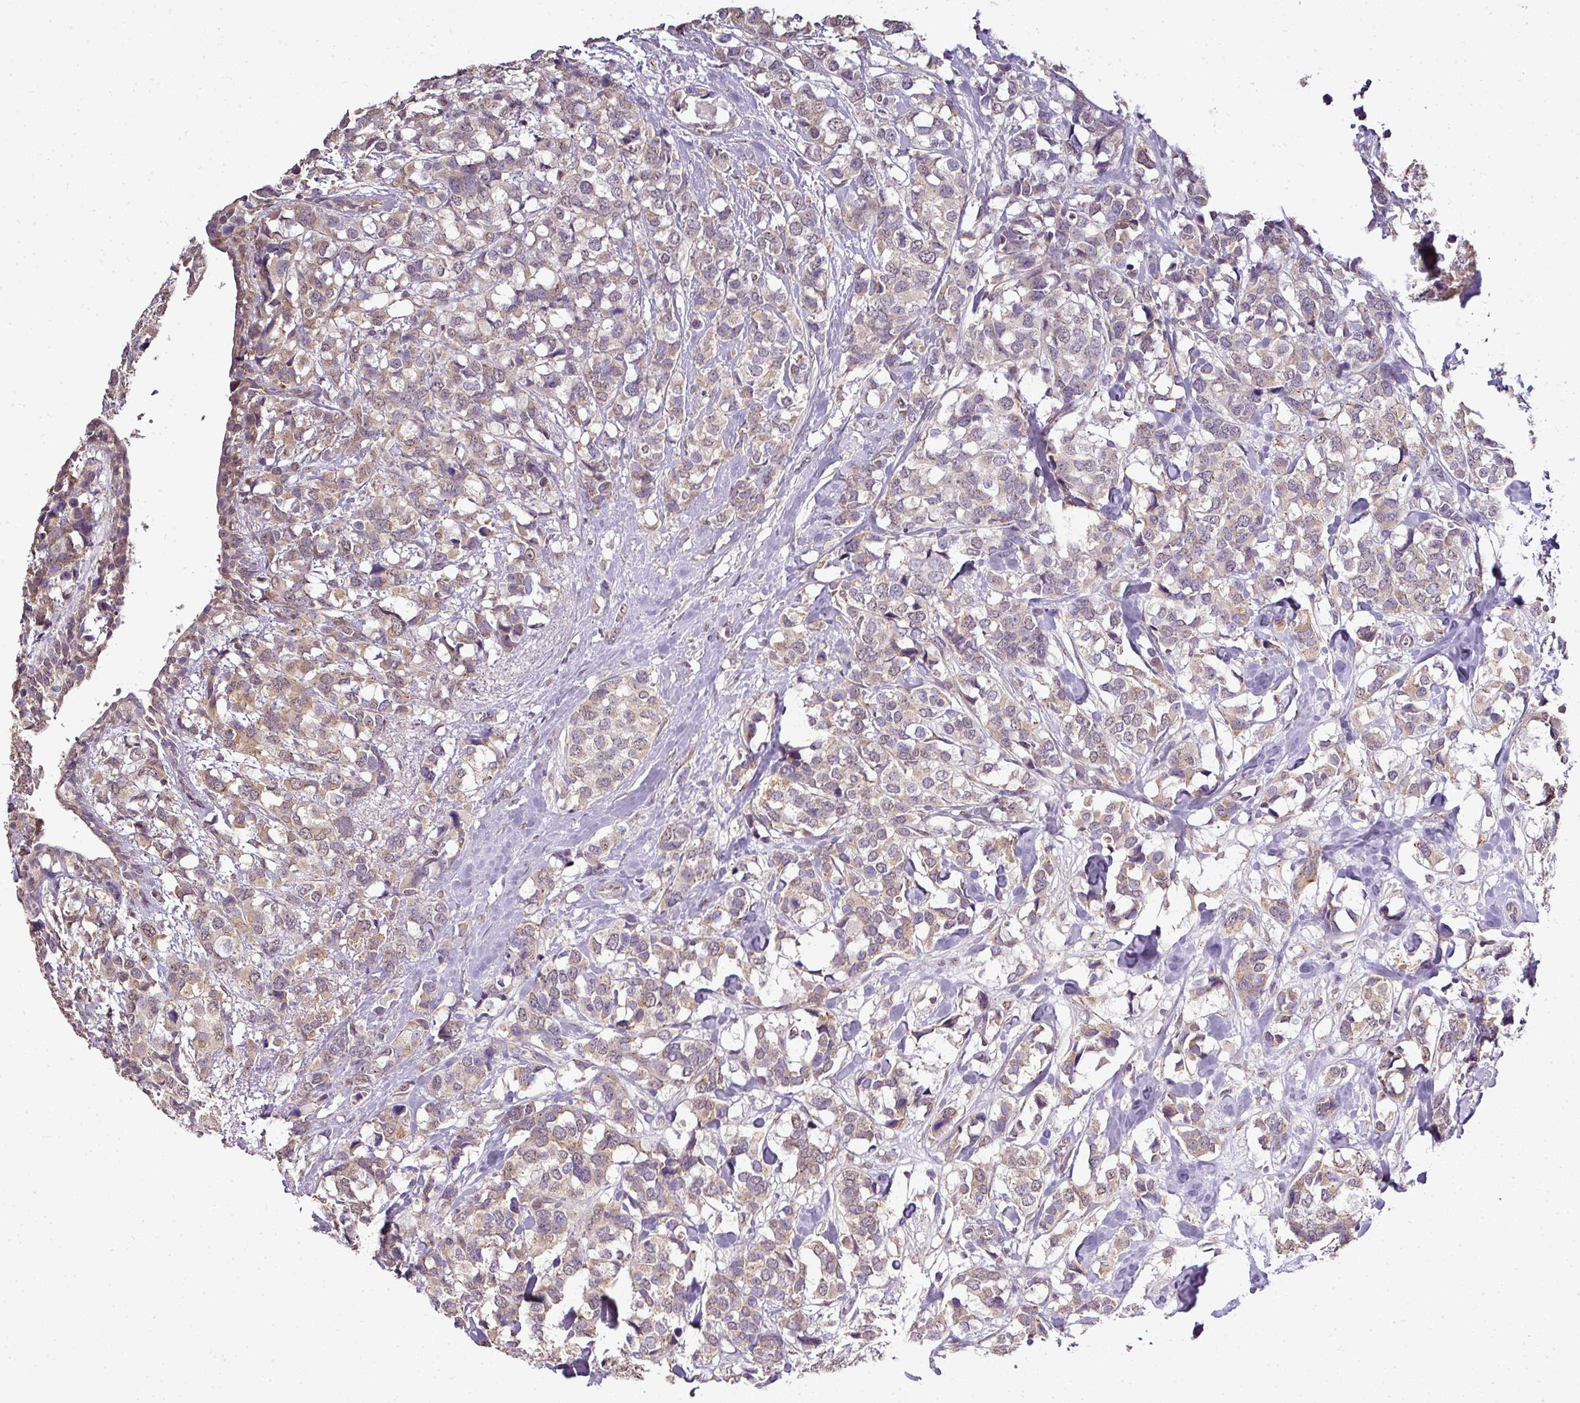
{"staining": {"intensity": "weak", "quantity": "25%-75%", "location": "cytoplasmic/membranous,nuclear"}, "tissue": "breast cancer", "cell_type": "Tumor cells", "image_type": "cancer", "snomed": [{"axis": "morphology", "description": "Lobular carcinoma"}, {"axis": "topography", "description": "Breast"}], "caption": "Immunohistochemistry (DAB (3,3'-diaminobenzidine)) staining of human lobular carcinoma (breast) shows weak cytoplasmic/membranous and nuclear protein staining in about 25%-75% of tumor cells. Nuclei are stained in blue.", "gene": "JPH2", "patient": {"sex": "female", "age": 59}}